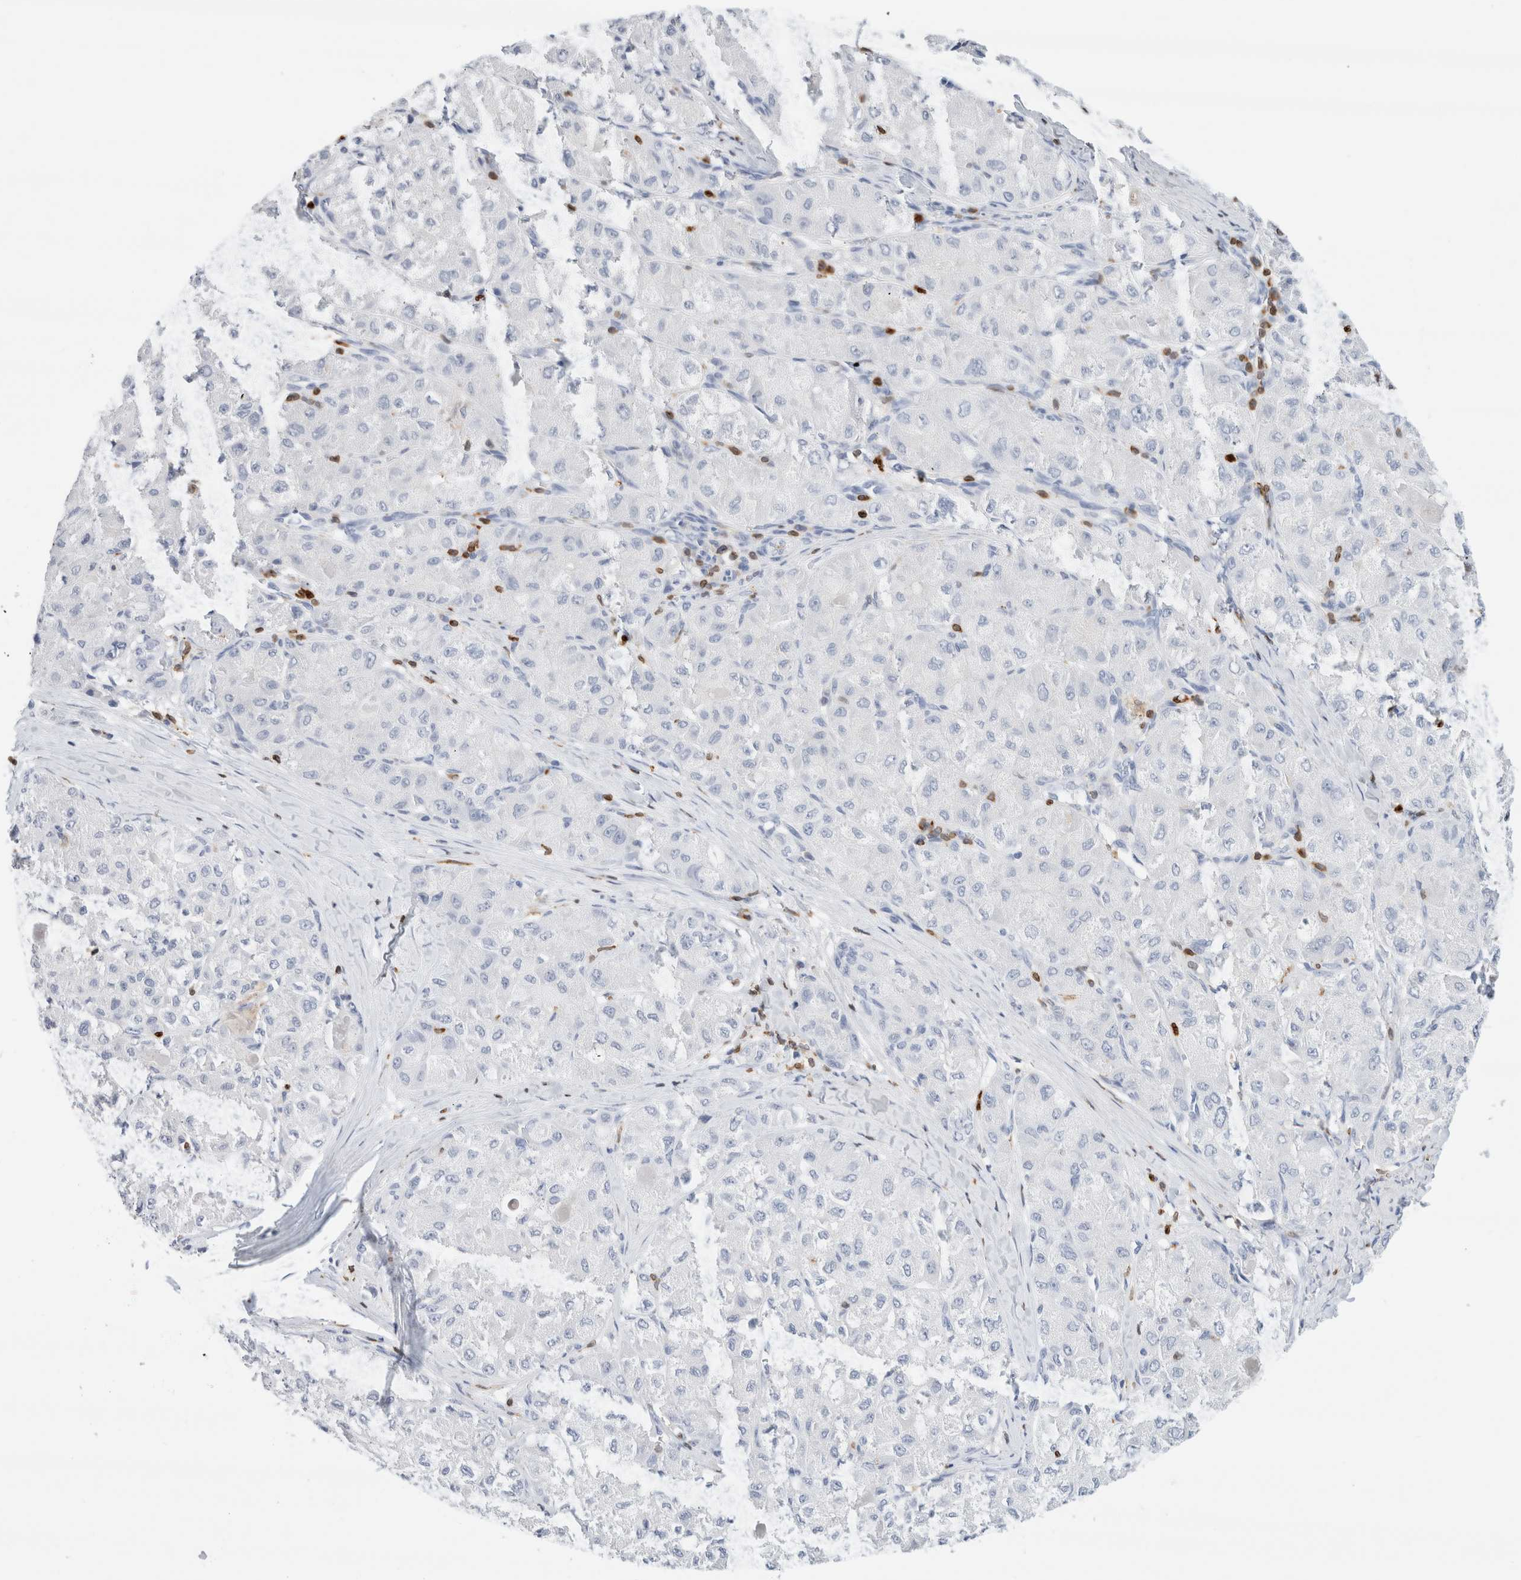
{"staining": {"intensity": "negative", "quantity": "none", "location": "none"}, "tissue": "liver cancer", "cell_type": "Tumor cells", "image_type": "cancer", "snomed": [{"axis": "morphology", "description": "Carcinoma, Hepatocellular, NOS"}, {"axis": "topography", "description": "Liver"}], "caption": "A high-resolution photomicrograph shows immunohistochemistry staining of liver hepatocellular carcinoma, which exhibits no significant positivity in tumor cells.", "gene": "ALOX5AP", "patient": {"sex": "male", "age": 80}}